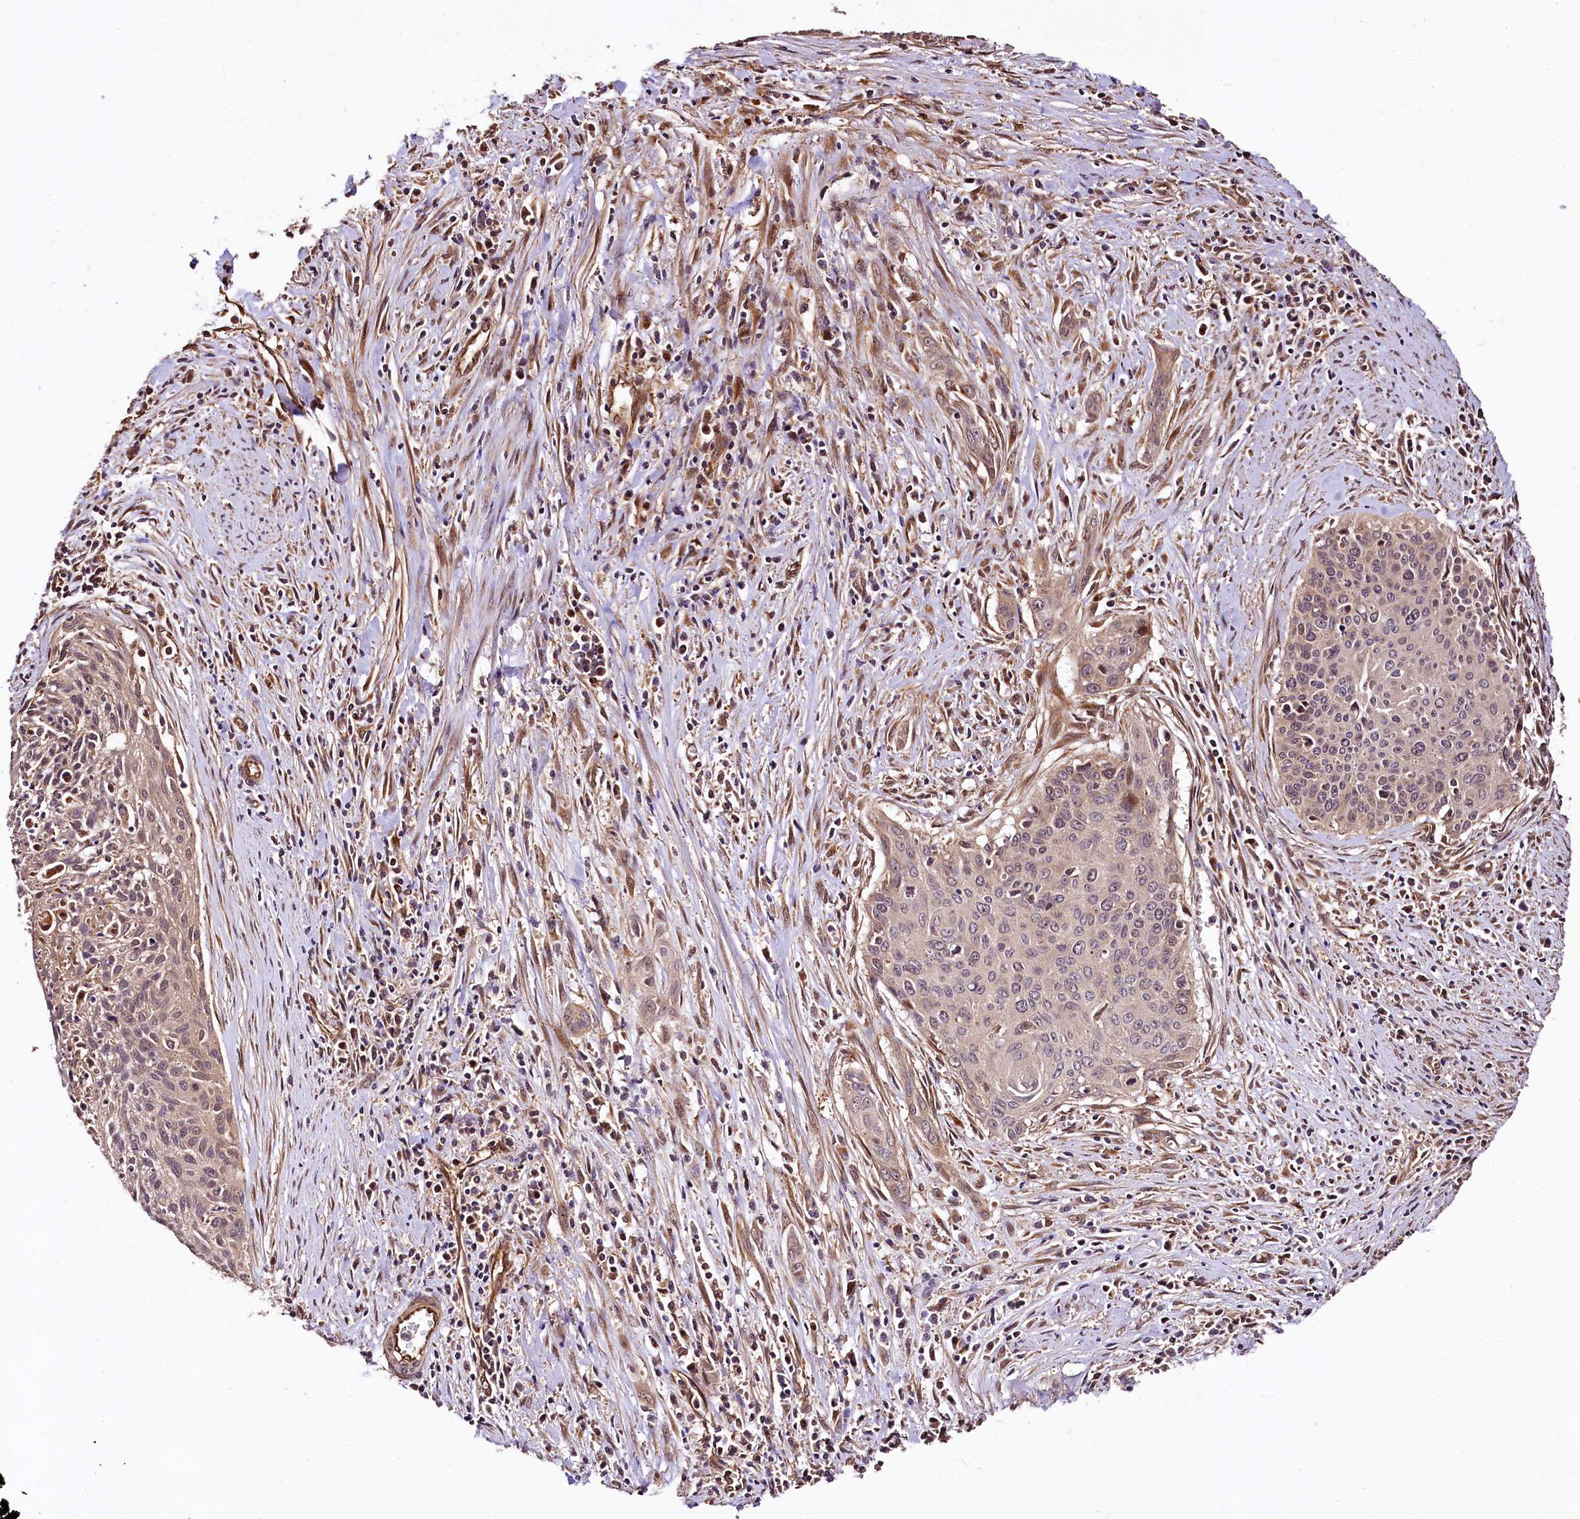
{"staining": {"intensity": "weak", "quantity": ">75%", "location": "cytoplasmic/membranous,nuclear"}, "tissue": "cervical cancer", "cell_type": "Tumor cells", "image_type": "cancer", "snomed": [{"axis": "morphology", "description": "Squamous cell carcinoma, NOS"}, {"axis": "topography", "description": "Cervix"}], "caption": "Immunohistochemical staining of human cervical cancer (squamous cell carcinoma) shows weak cytoplasmic/membranous and nuclear protein positivity in approximately >75% of tumor cells.", "gene": "TBCEL", "patient": {"sex": "female", "age": 55}}